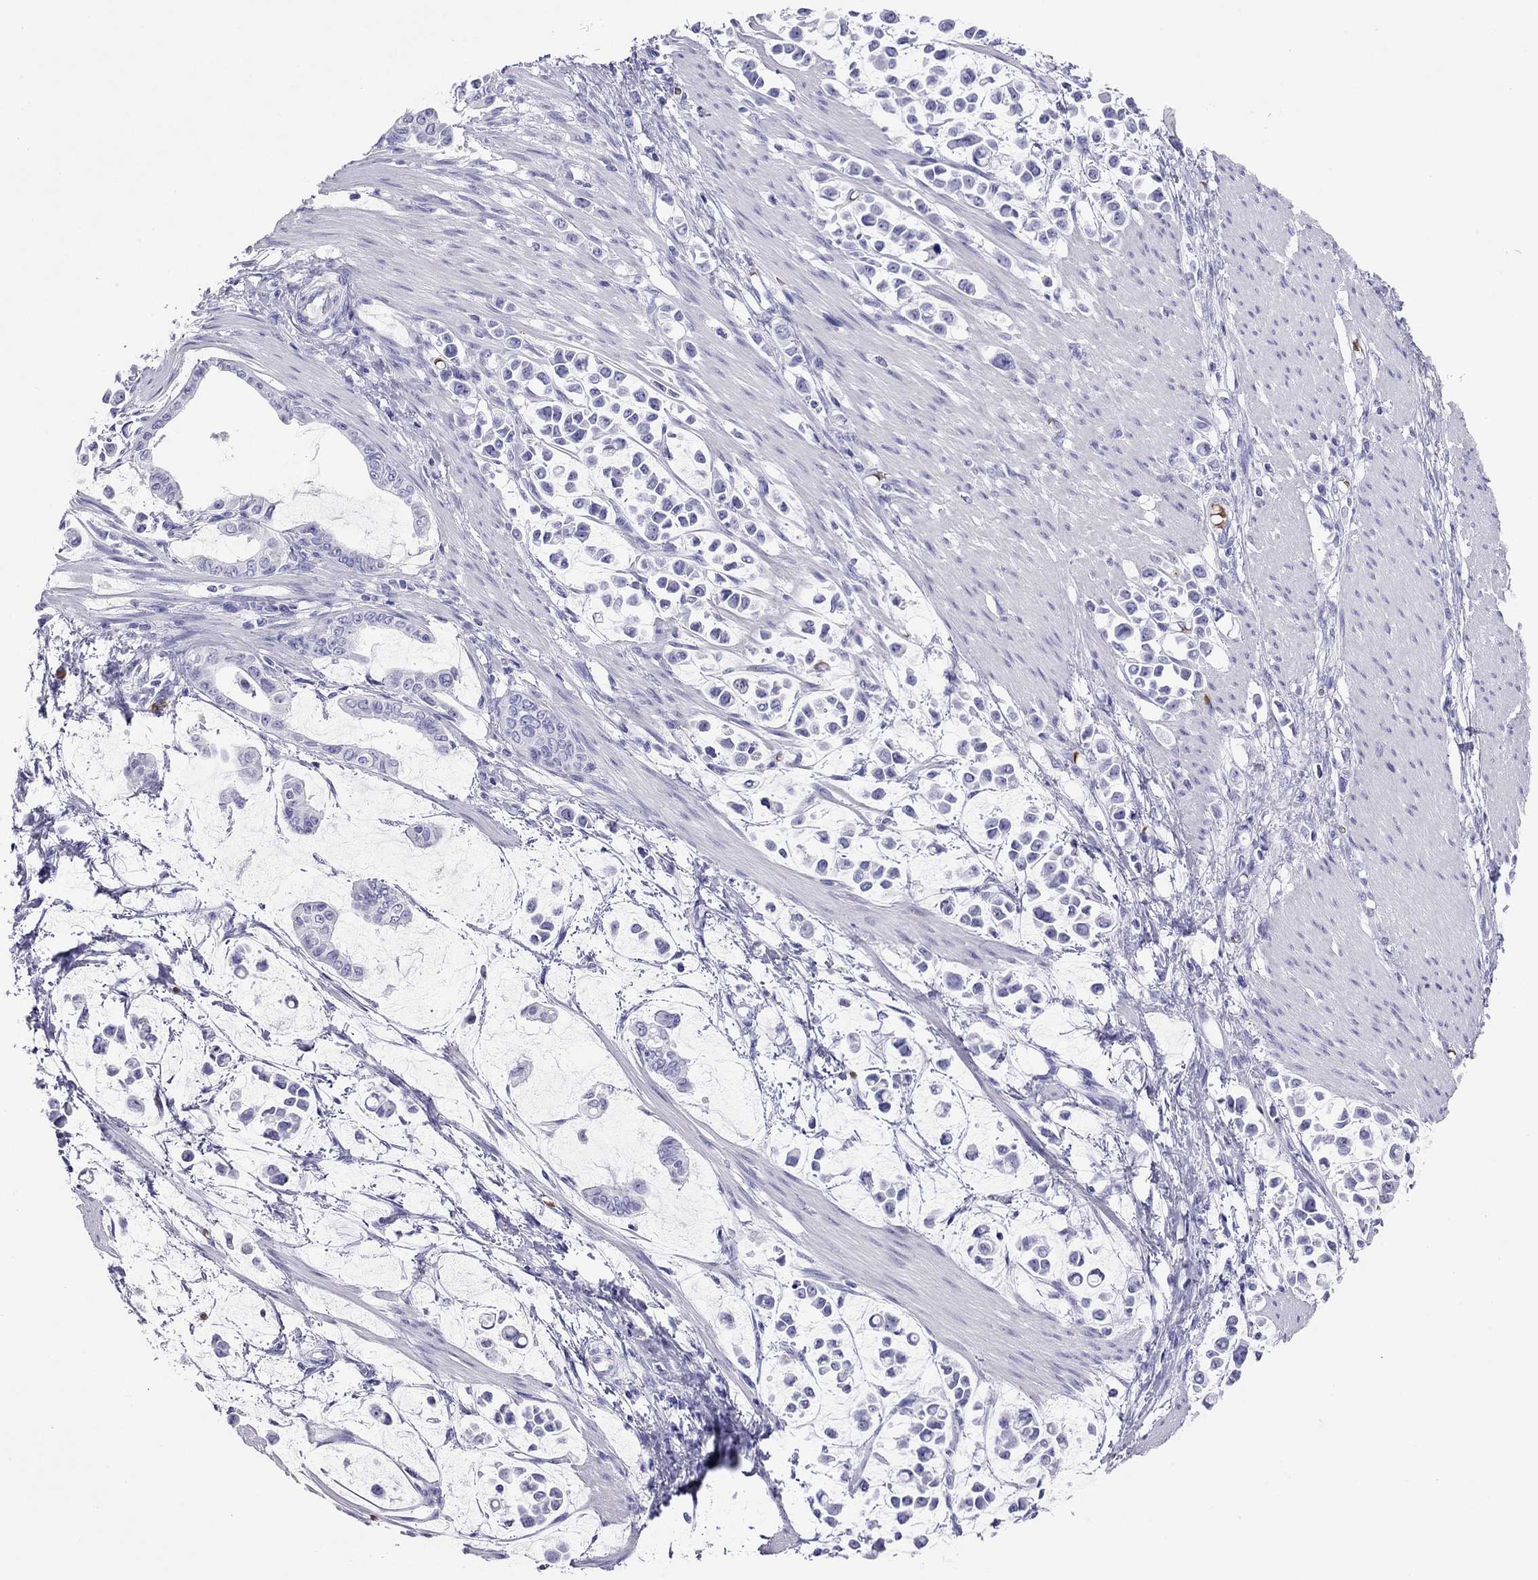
{"staining": {"intensity": "negative", "quantity": "none", "location": "none"}, "tissue": "stomach cancer", "cell_type": "Tumor cells", "image_type": "cancer", "snomed": [{"axis": "morphology", "description": "Adenocarcinoma, NOS"}, {"axis": "topography", "description": "Stomach"}], "caption": "This is a image of IHC staining of stomach adenocarcinoma, which shows no positivity in tumor cells.", "gene": "PTPRN", "patient": {"sex": "male", "age": 82}}